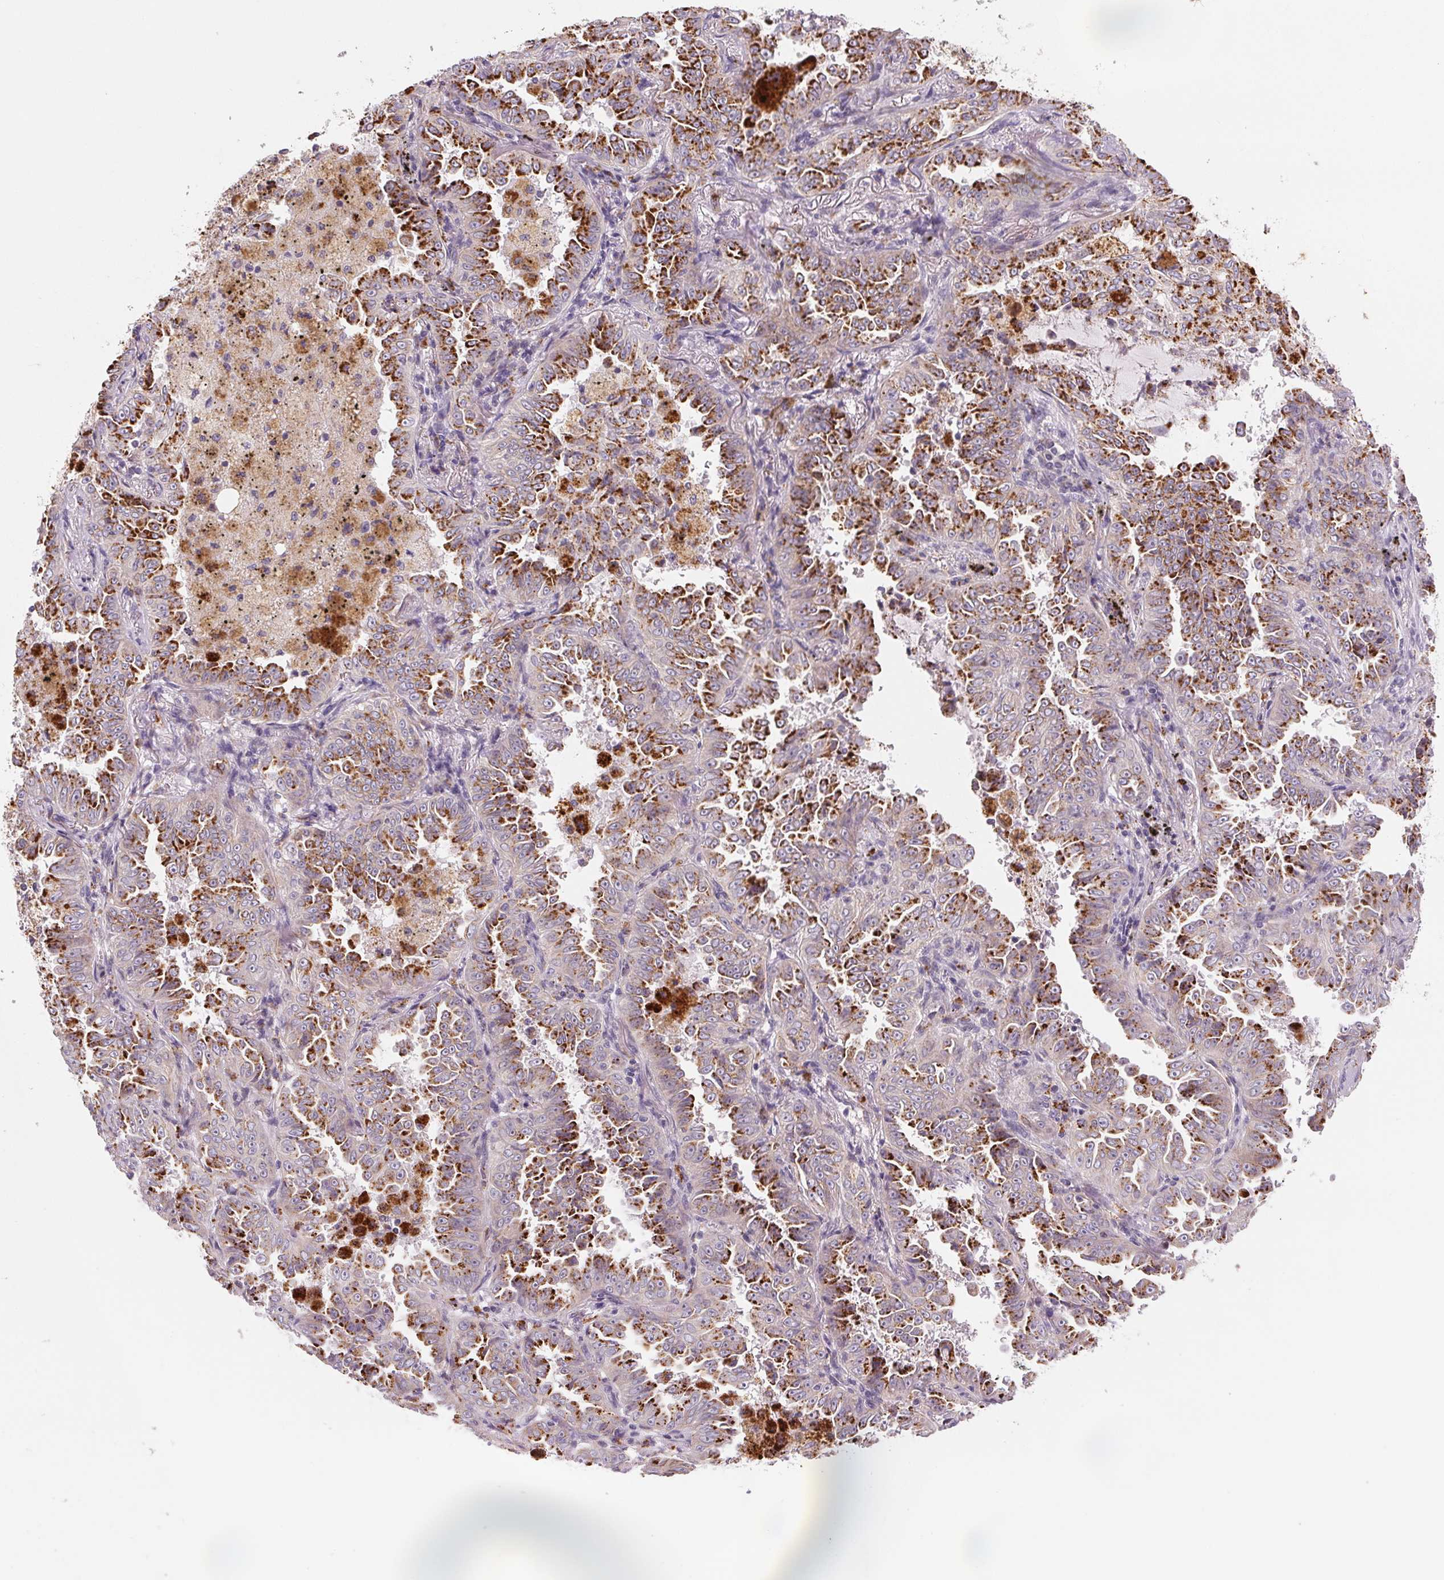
{"staining": {"intensity": "strong", "quantity": ">75%", "location": "cytoplasmic/membranous"}, "tissue": "lung cancer", "cell_type": "Tumor cells", "image_type": "cancer", "snomed": [{"axis": "morphology", "description": "Adenocarcinoma, NOS"}, {"axis": "topography", "description": "Lung"}], "caption": "Lung cancer (adenocarcinoma) stained with a protein marker reveals strong staining in tumor cells.", "gene": "SMYD1", "patient": {"sex": "female", "age": 52}}